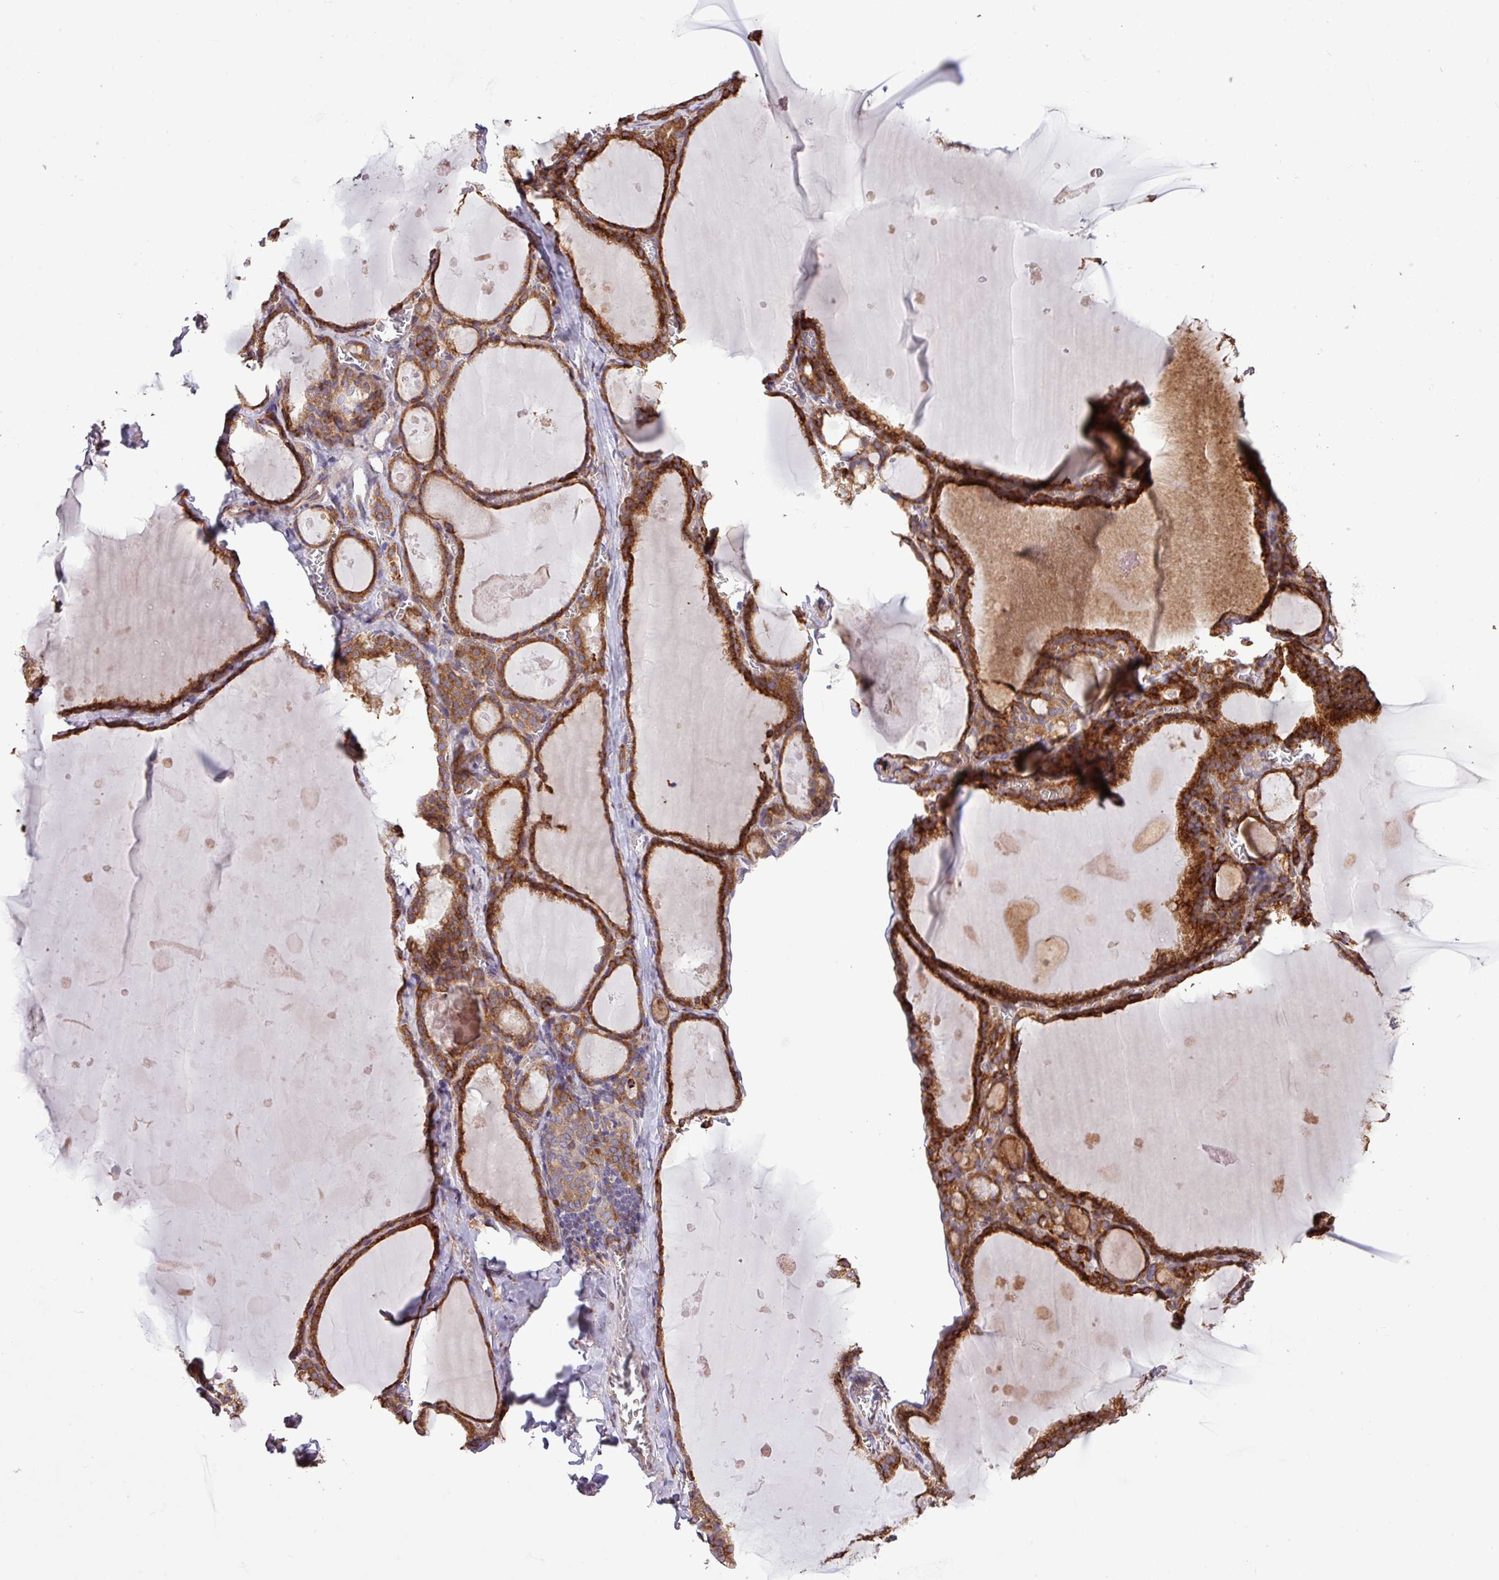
{"staining": {"intensity": "strong", "quantity": ">75%", "location": "cytoplasmic/membranous"}, "tissue": "thyroid gland", "cell_type": "Glandular cells", "image_type": "normal", "snomed": [{"axis": "morphology", "description": "Normal tissue, NOS"}, {"axis": "topography", "description": "Thyroid gland"}], "caption": "Immunohistochemical staining of normal human thyroid gland reveals strong cytoplasmic/membranous protein staining in approximately >75% of glandular cells. (DAB IHC with brightfield microscopy, high magnification).", "gene": "MEGF6", "patient": {"sex": "male", "age": 56}}